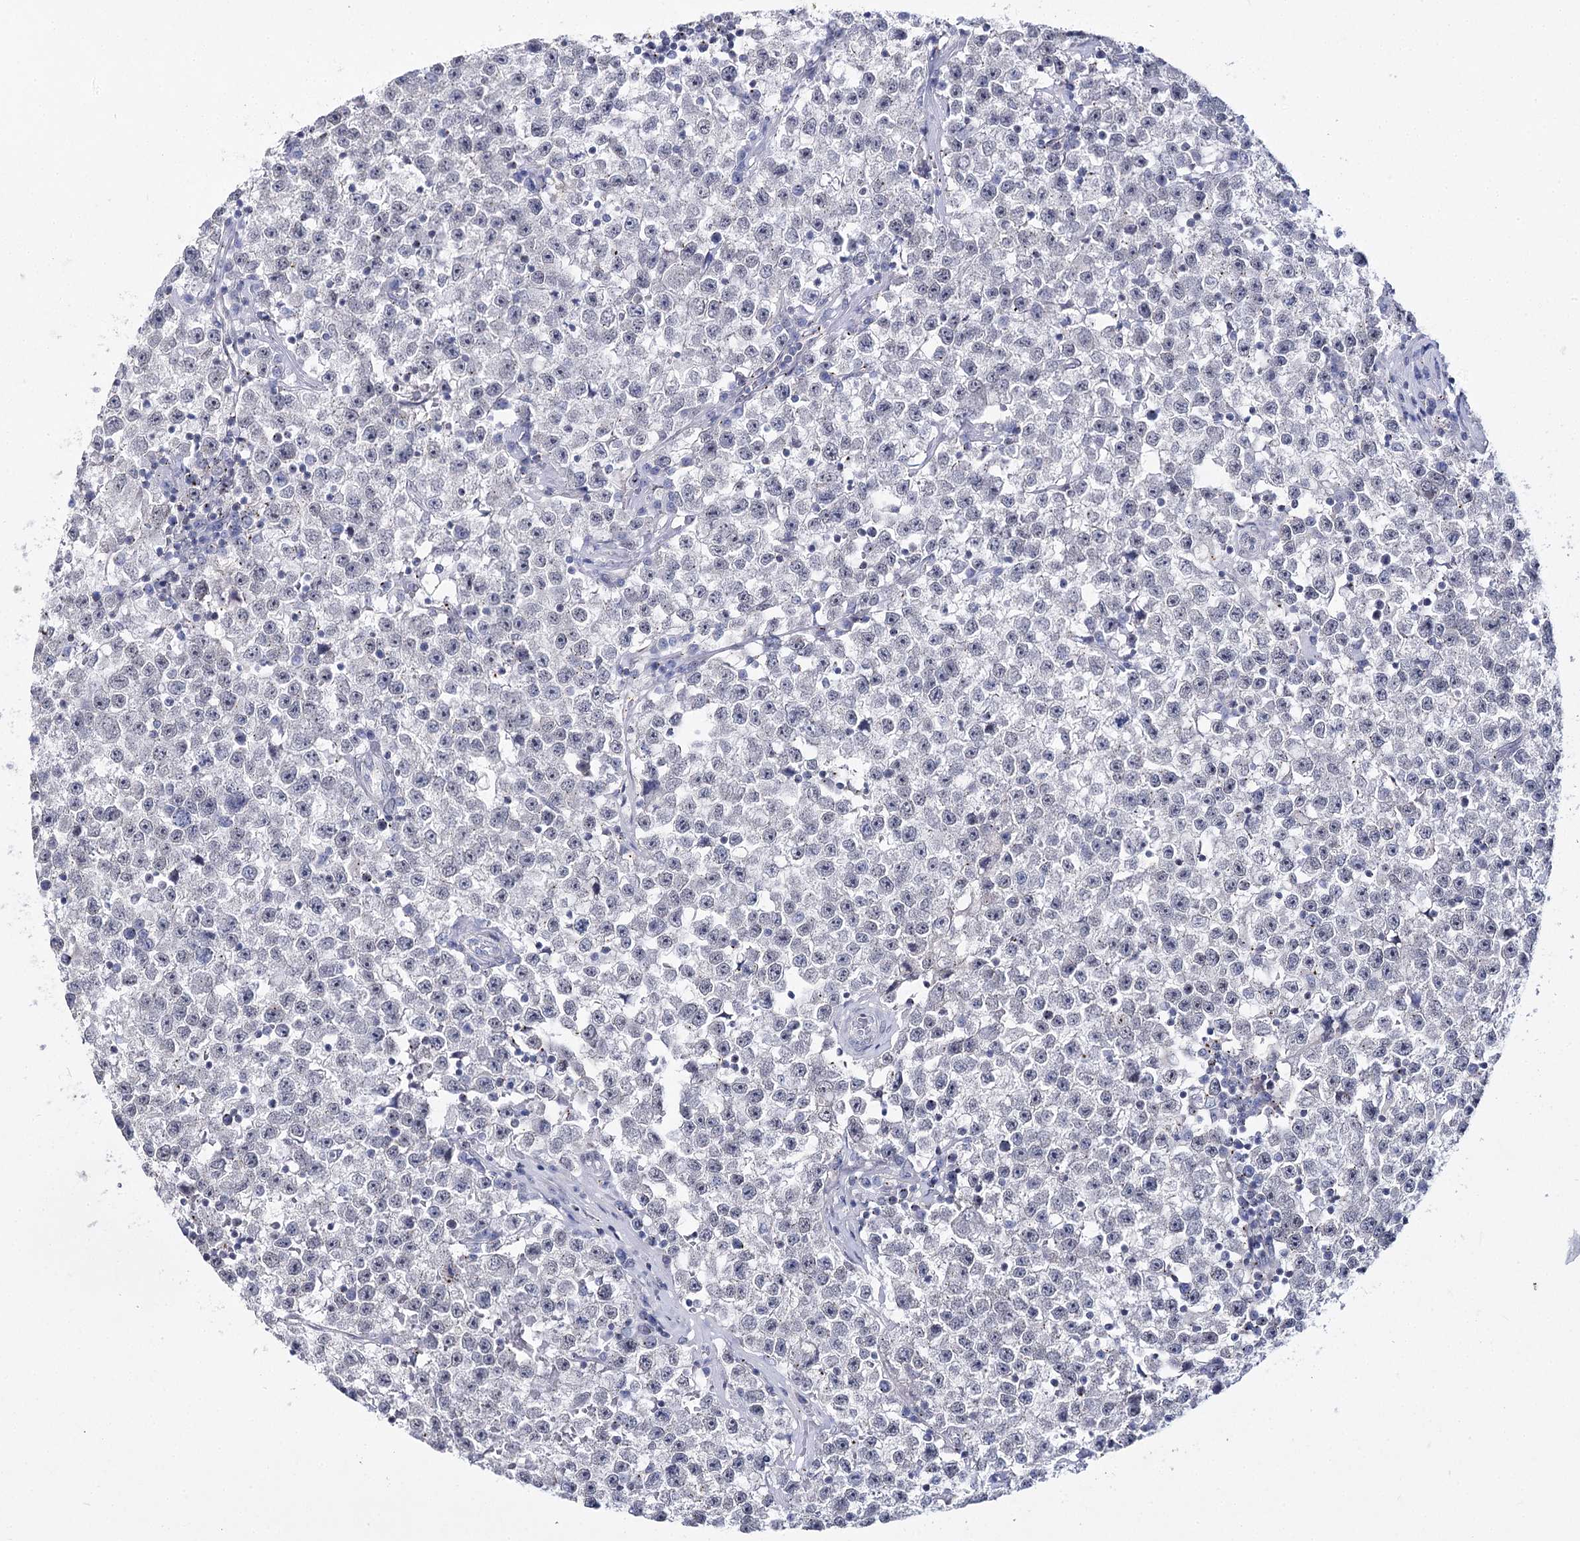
{"staining": {"intensity": "negative", "quantity": "none", "location": "none"}, "tissue": "testis cancer", "cell_type": "Tumor cells", "image_type": "cancer", "snomed": [{"axis": "morphology", "description": "Seminoma, NOS"}, {"axis": "topography", "description": "Testis"}], "caption": "Immunohistochemical staining of human testis cancer demonstrates no significant expression in tumor cells.", "gene": "ATP10B", "patient": {"sex": "male", "age": 22}}